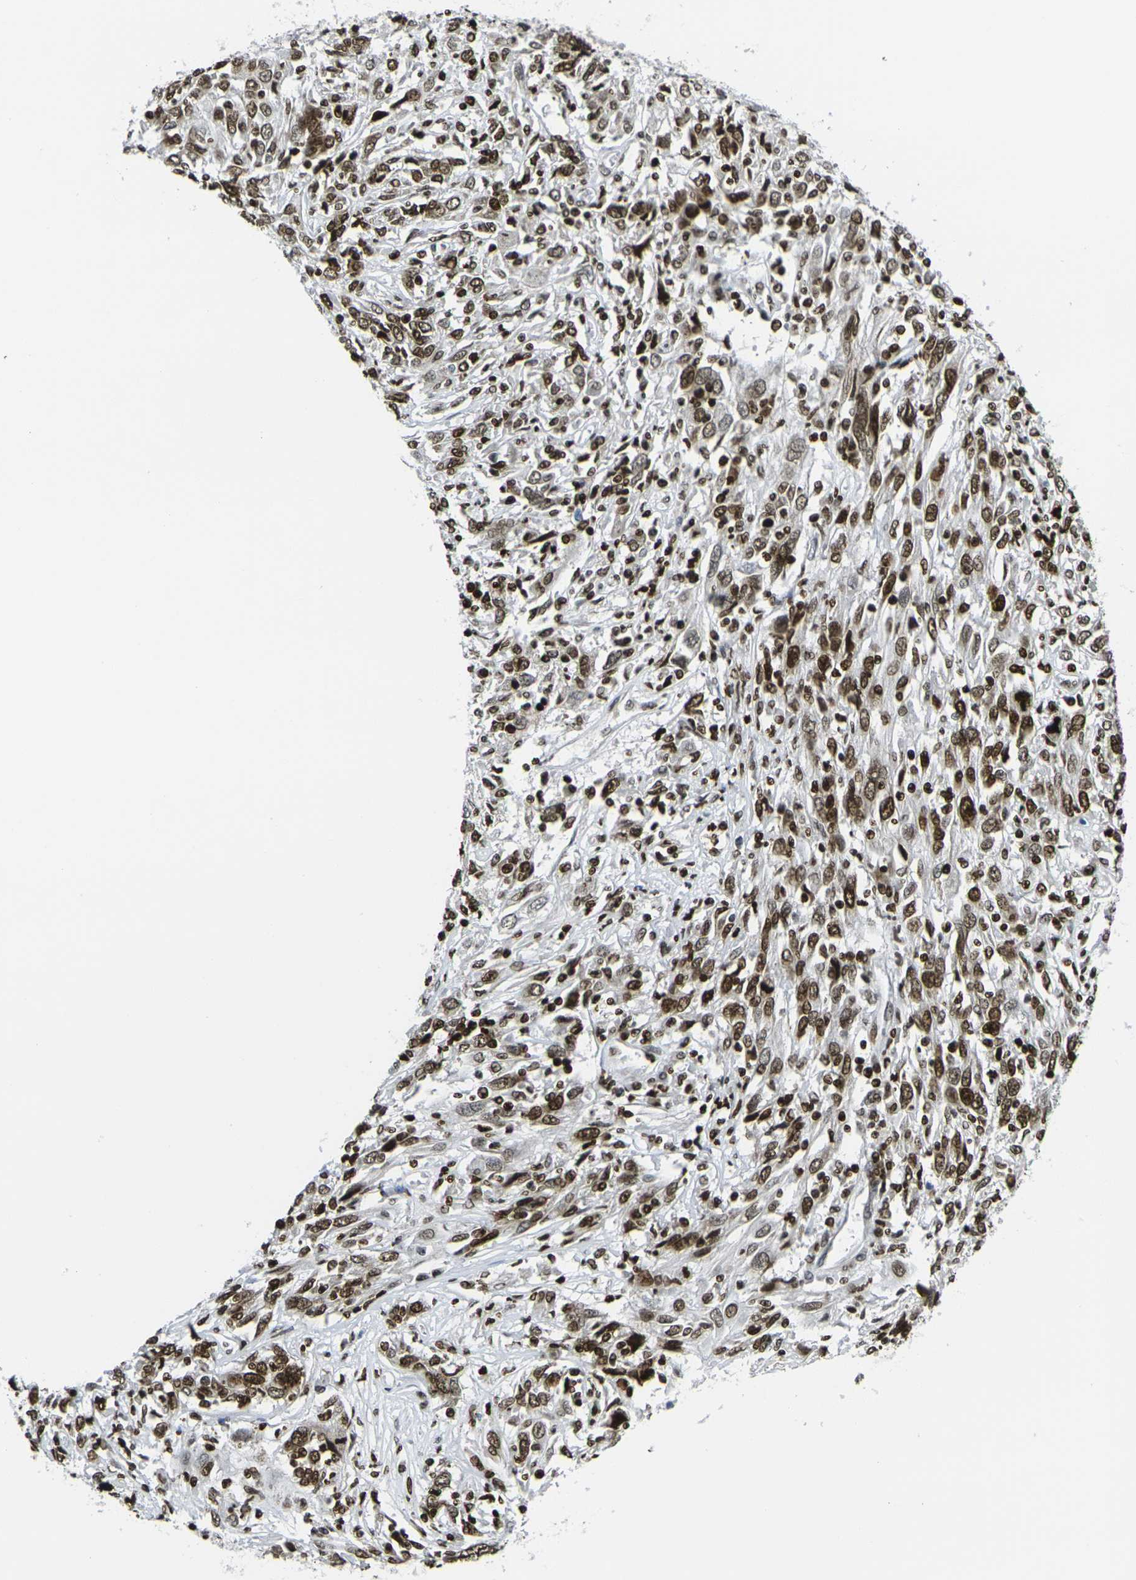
{"staining": {"intensity": "strong", "quantity": ">75%", "location": "nuclear"}, "tissue": "cervical cancer", "cell_type": "Tumor cells", "image_type": "cancer", "snomed": [{"axis": "morphology", "description": "Squamous cell carcinoma, NOS"}, {"axis": "topography", "description": "Cervix"}], "caption": "Cervical cancer (squamous cell carcinoma) was stained to show a protein in brown. There is high levels of strong nuclear expression in approximately >75% of tumor cells.", "gene": "H1-10", "patient": {"sex": "female", "age": 46}}